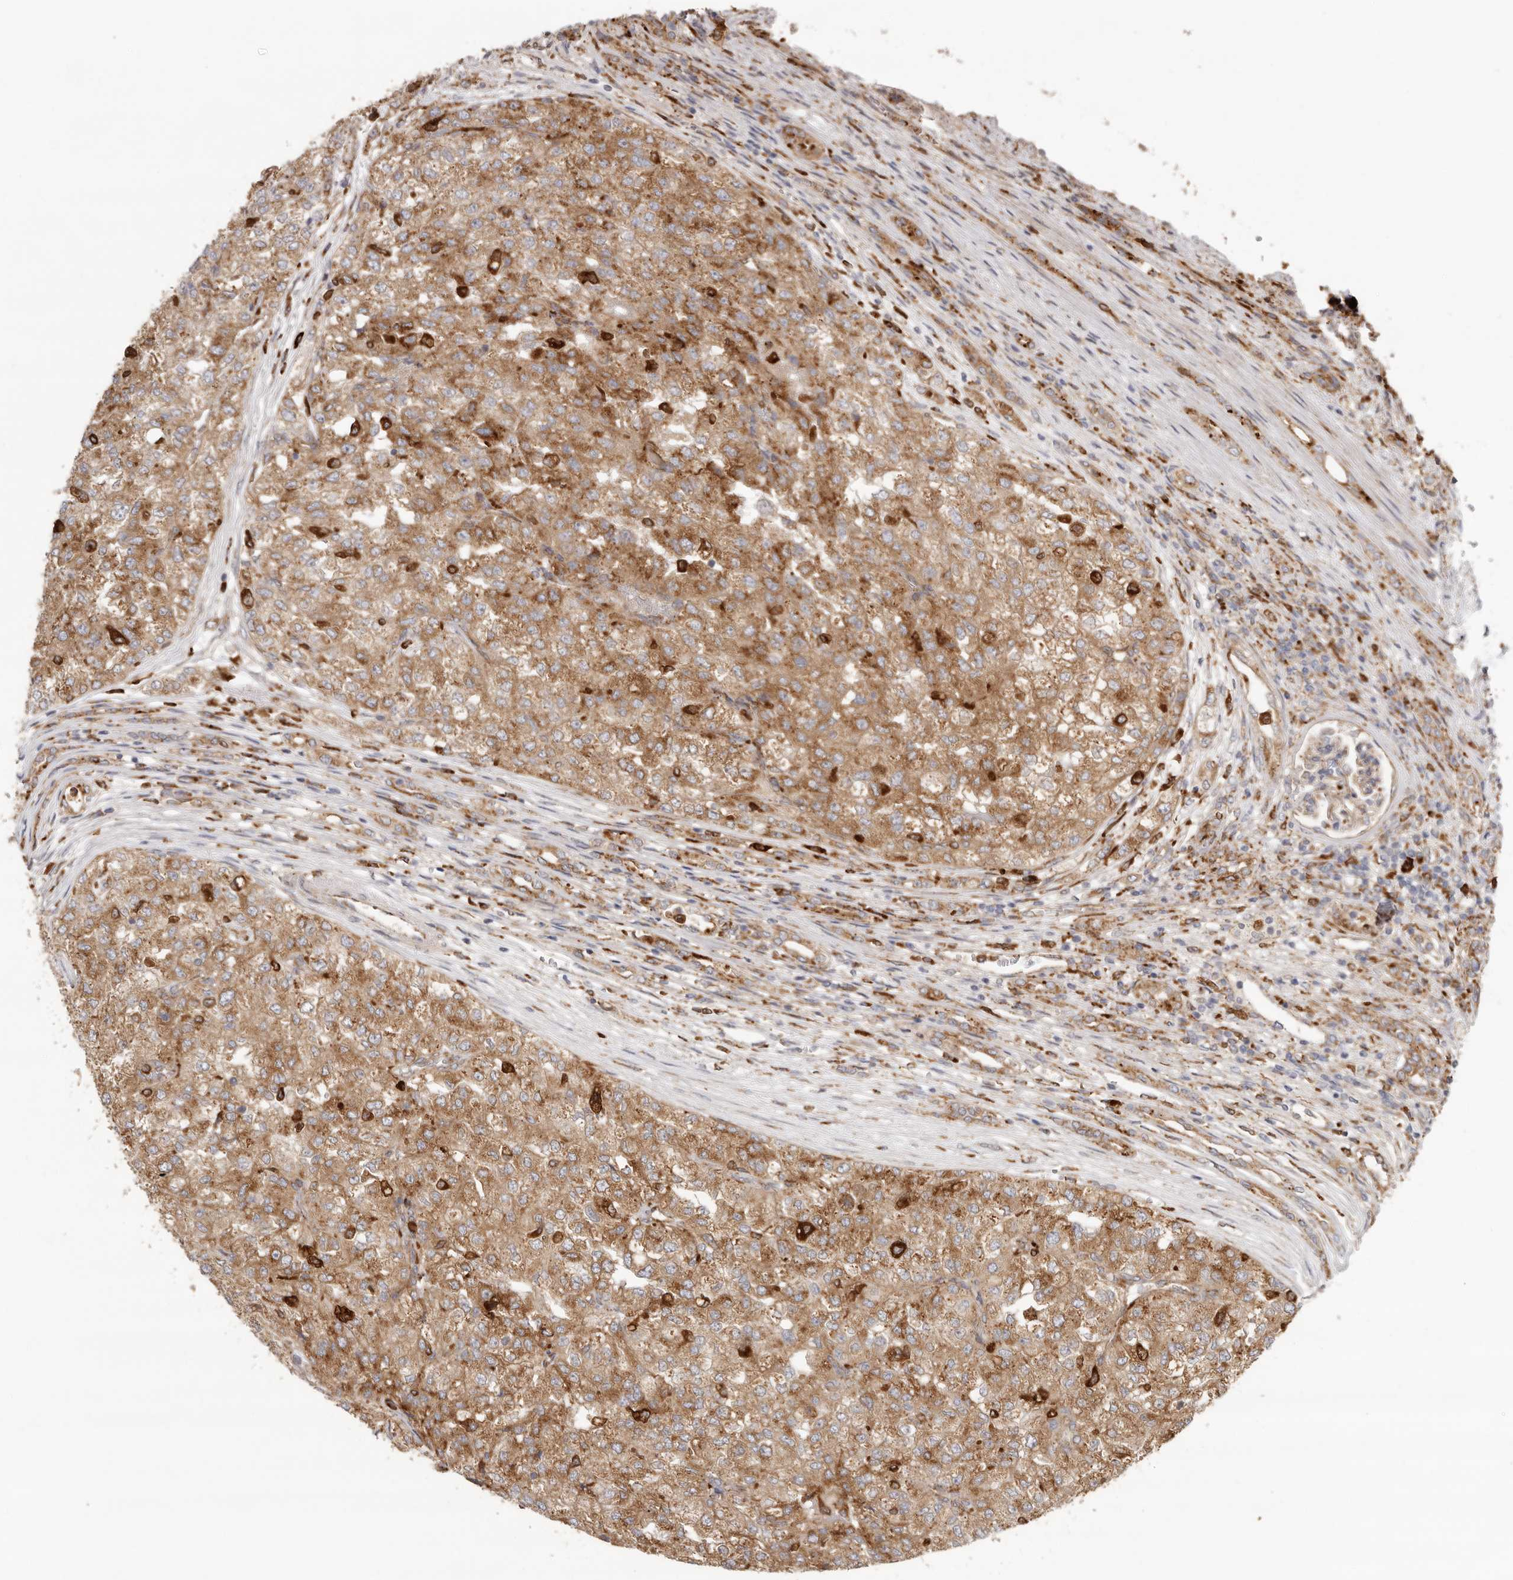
{"staining": {"intensity": "moderate", "quantity": ">75%", "location": "cytoplasmic/membranous"}, "tissue": "renal cancer", "cell_type": "Tumor cells", "image_type": "cancer", "snomed": [{"axis": "morphology", "description": "Adenocarcinoma, NOS"}, {"axis": "topography", "description": "Kidney"}], "caption": "Renal cancer (adenocarcinoma) was stained to show a protein in brown. There is medium levels of moderate cytoplasmic/membranous staining in approximately >75% of tumor cells. The staining was performed using DAB, with brown indicating positive protein expression. Nuclei are stained blue with hematoxylin.", "gene": "GRN", "patient": {"sex": "female", "age": 54}}